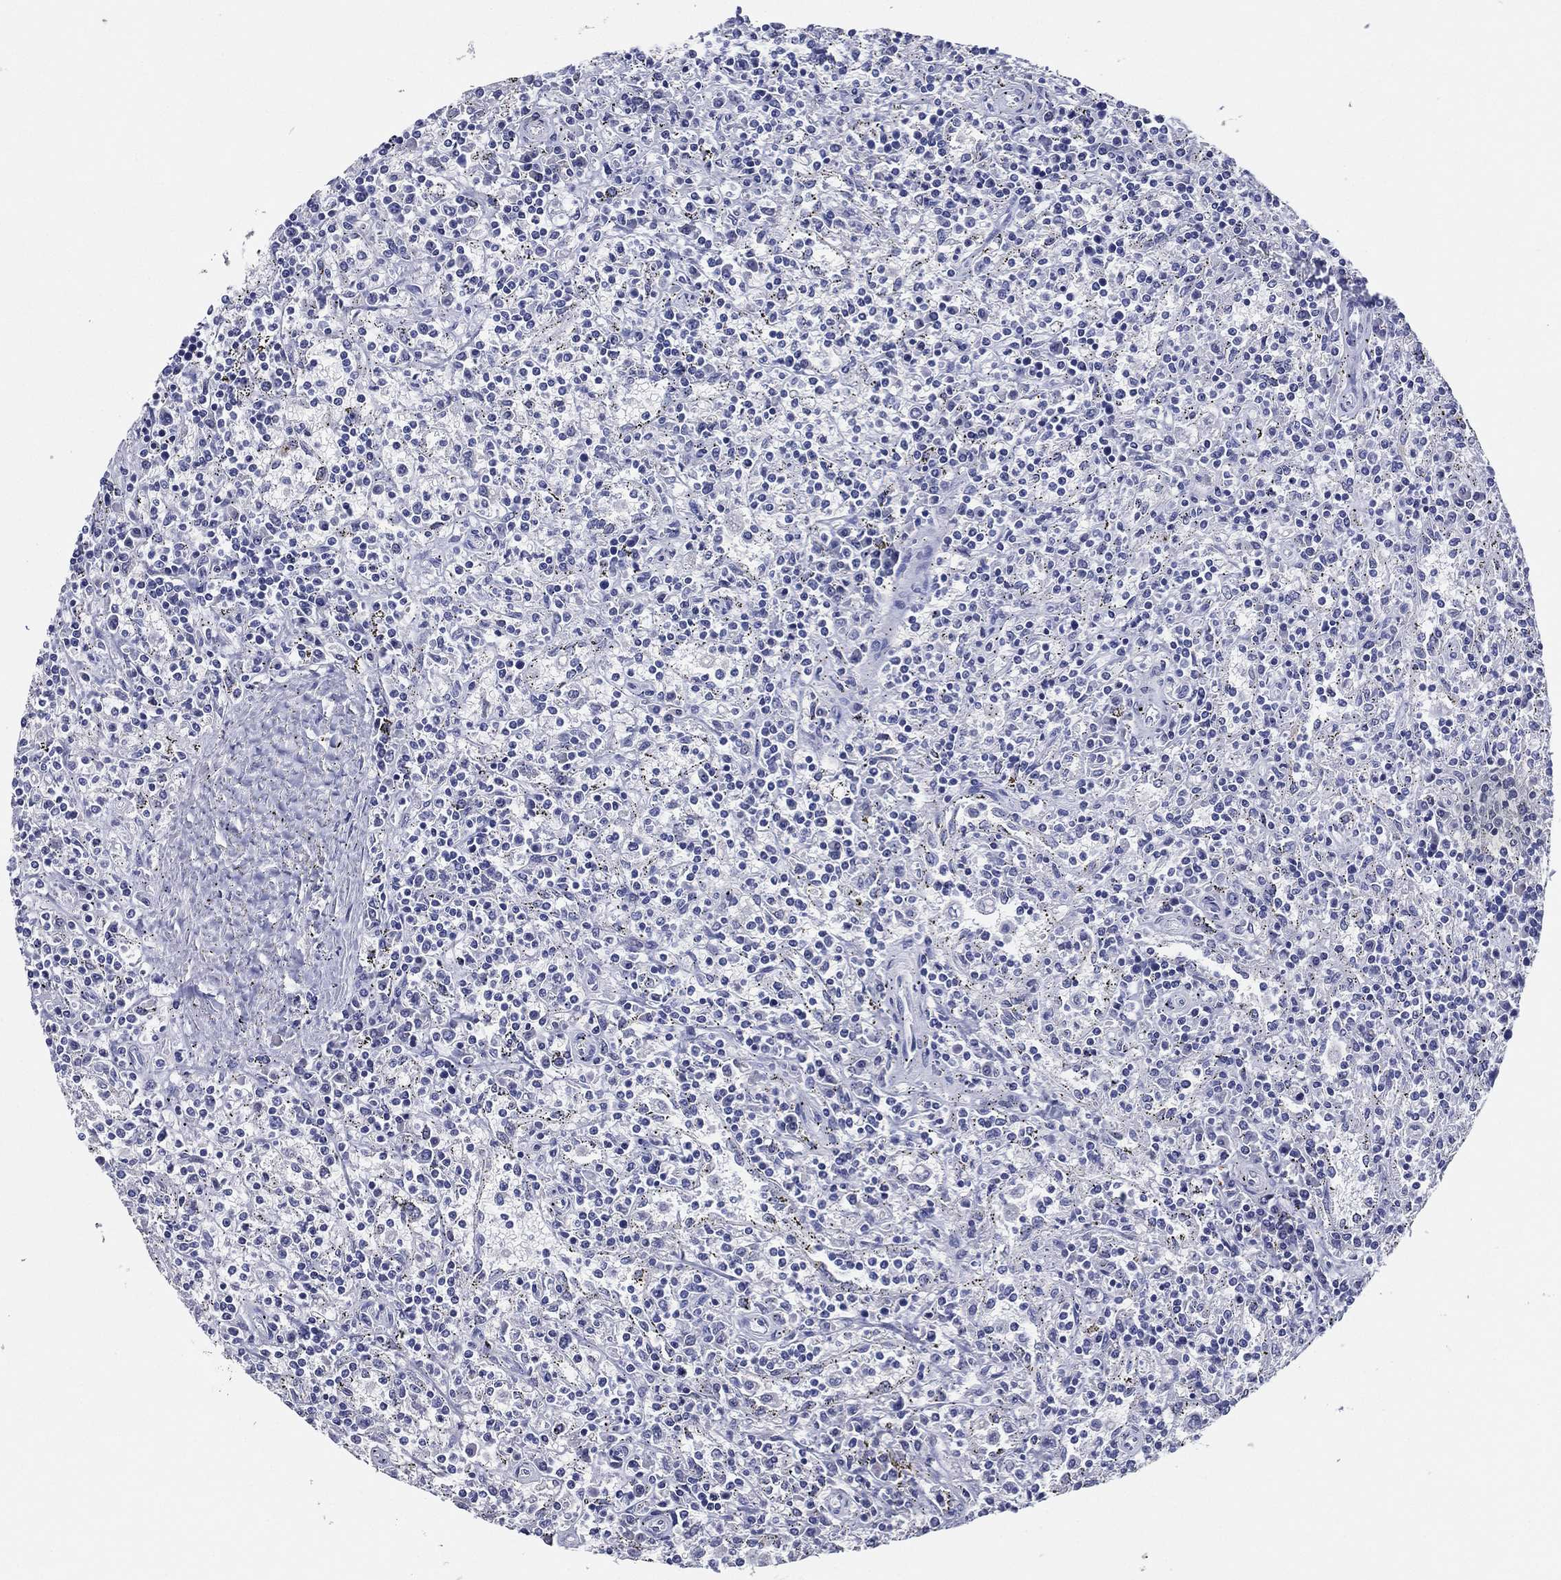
{"staining": {"intensity": "negative", "quantity": "none", "location": "none"}, "tissue": "lymphoma", "cell_type": "Tumor cells", "image_type": "cancer", "snomed": [{"axis": "morphology", "description": "Malignant lymphoma, non-Hodgkin's type, Low grade"}, {"axis": "topography", "description": "Spleen"}], "caption": "IHC histopathology image of human lymphoma stained for a protein (brown), which displays no positivity in tumor cells. (Immunohistochemistry, brightfield microscopy, high magnification).", "gene": "TFAP2A", "patient": {"sex": "male", "age": 62}}